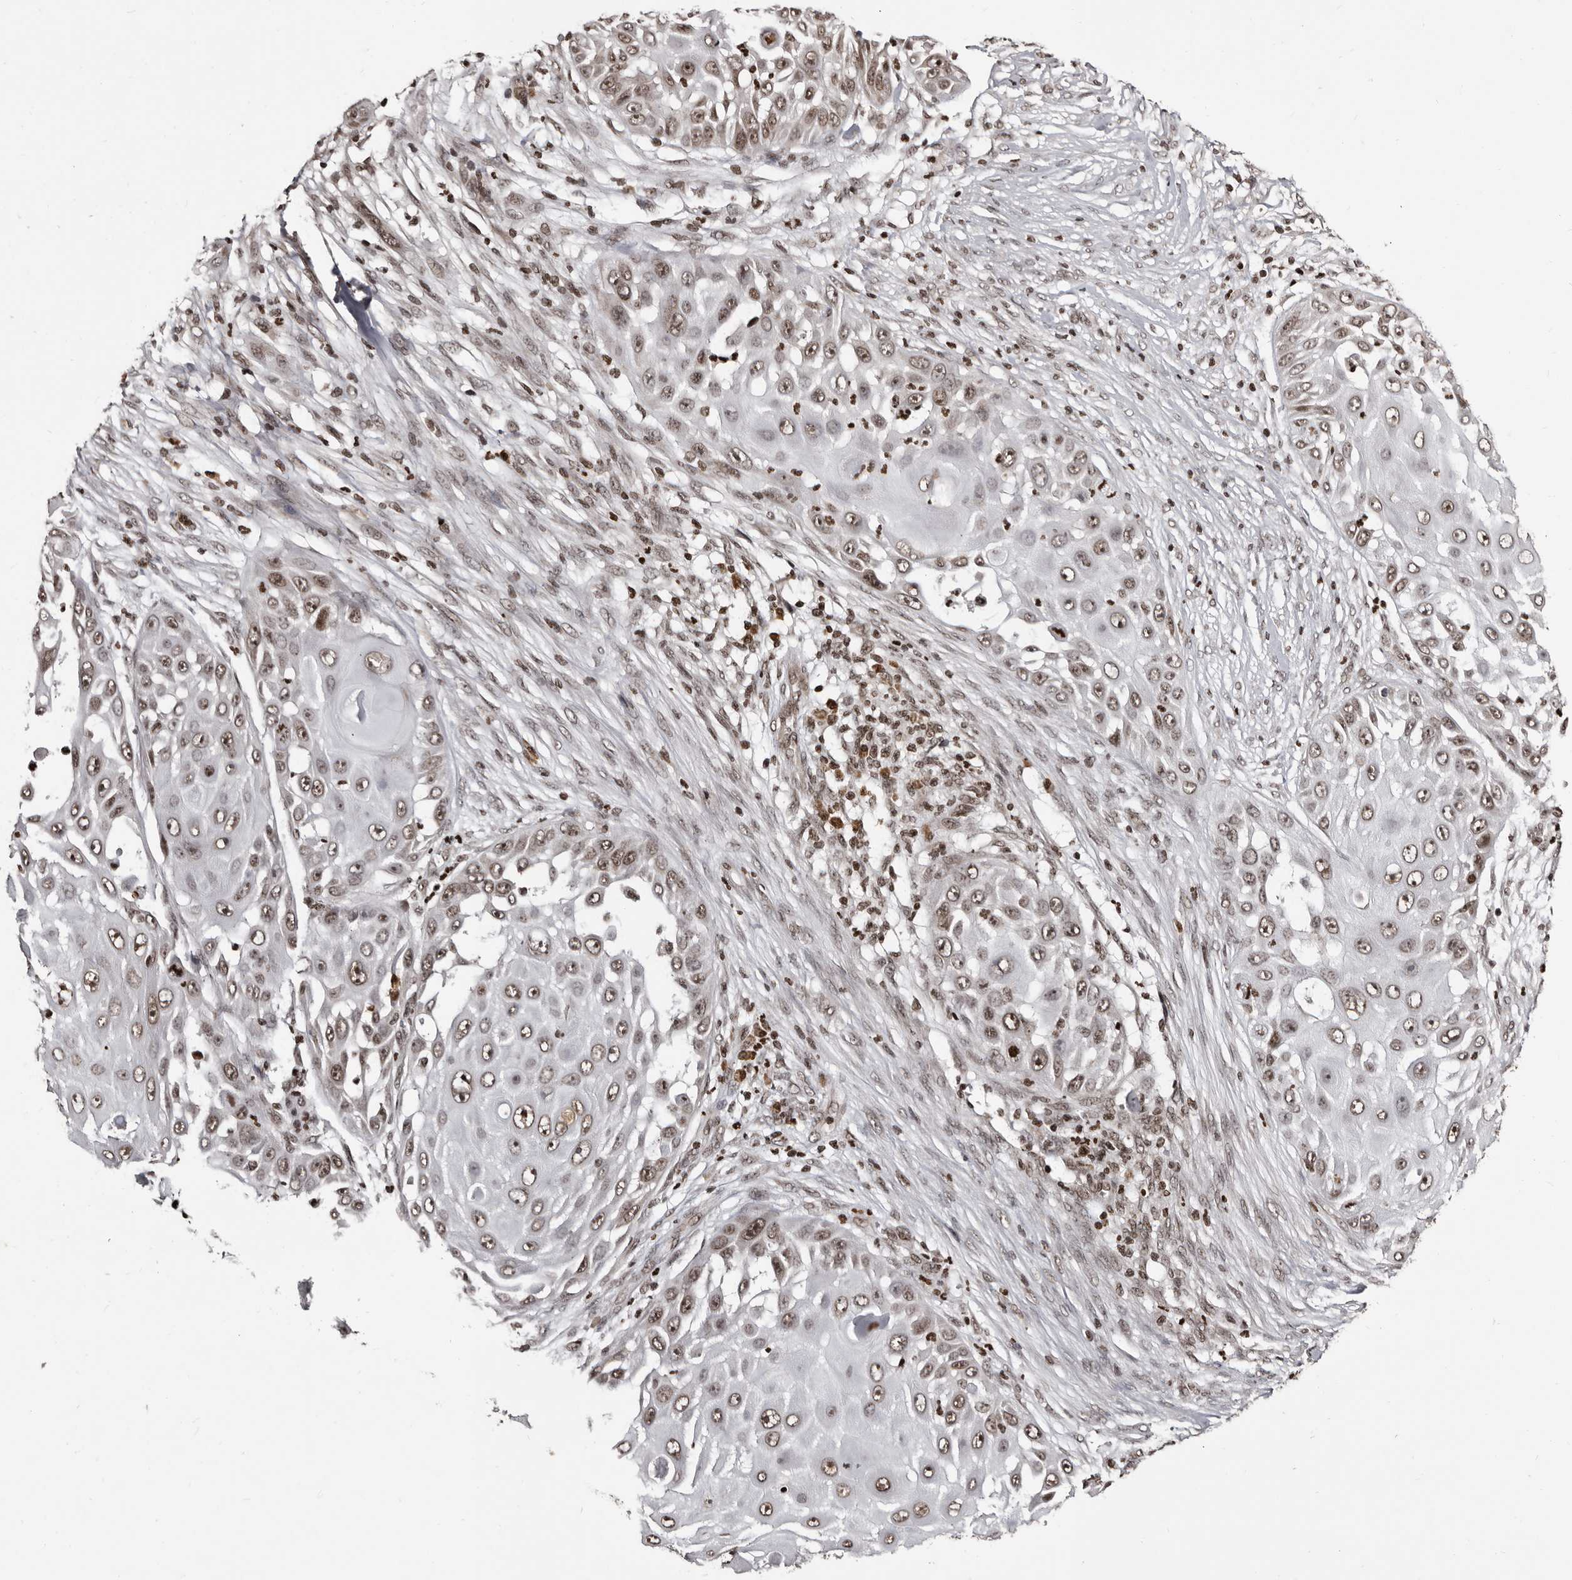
{"staining": {"intensity": "moderate", "quantity": ">75%", "location": "nuclear"}, "tissue": "skin cancer", "cell_type": "Tumor cells", "image_type": "cancer", "snomed": [{"axis": "morphology", "description": "Squamous cell carcinoma, NOS"}, {"axis": "topography", "description": "Skin"}], "caption": "About >75% of tumor cells in skin cancer reveal moderate nuclear protein expression as visualized by brown immunohistochemical staining.", "gene": "THUMPD1", "patient": {"sex": "female", "age": 44}}